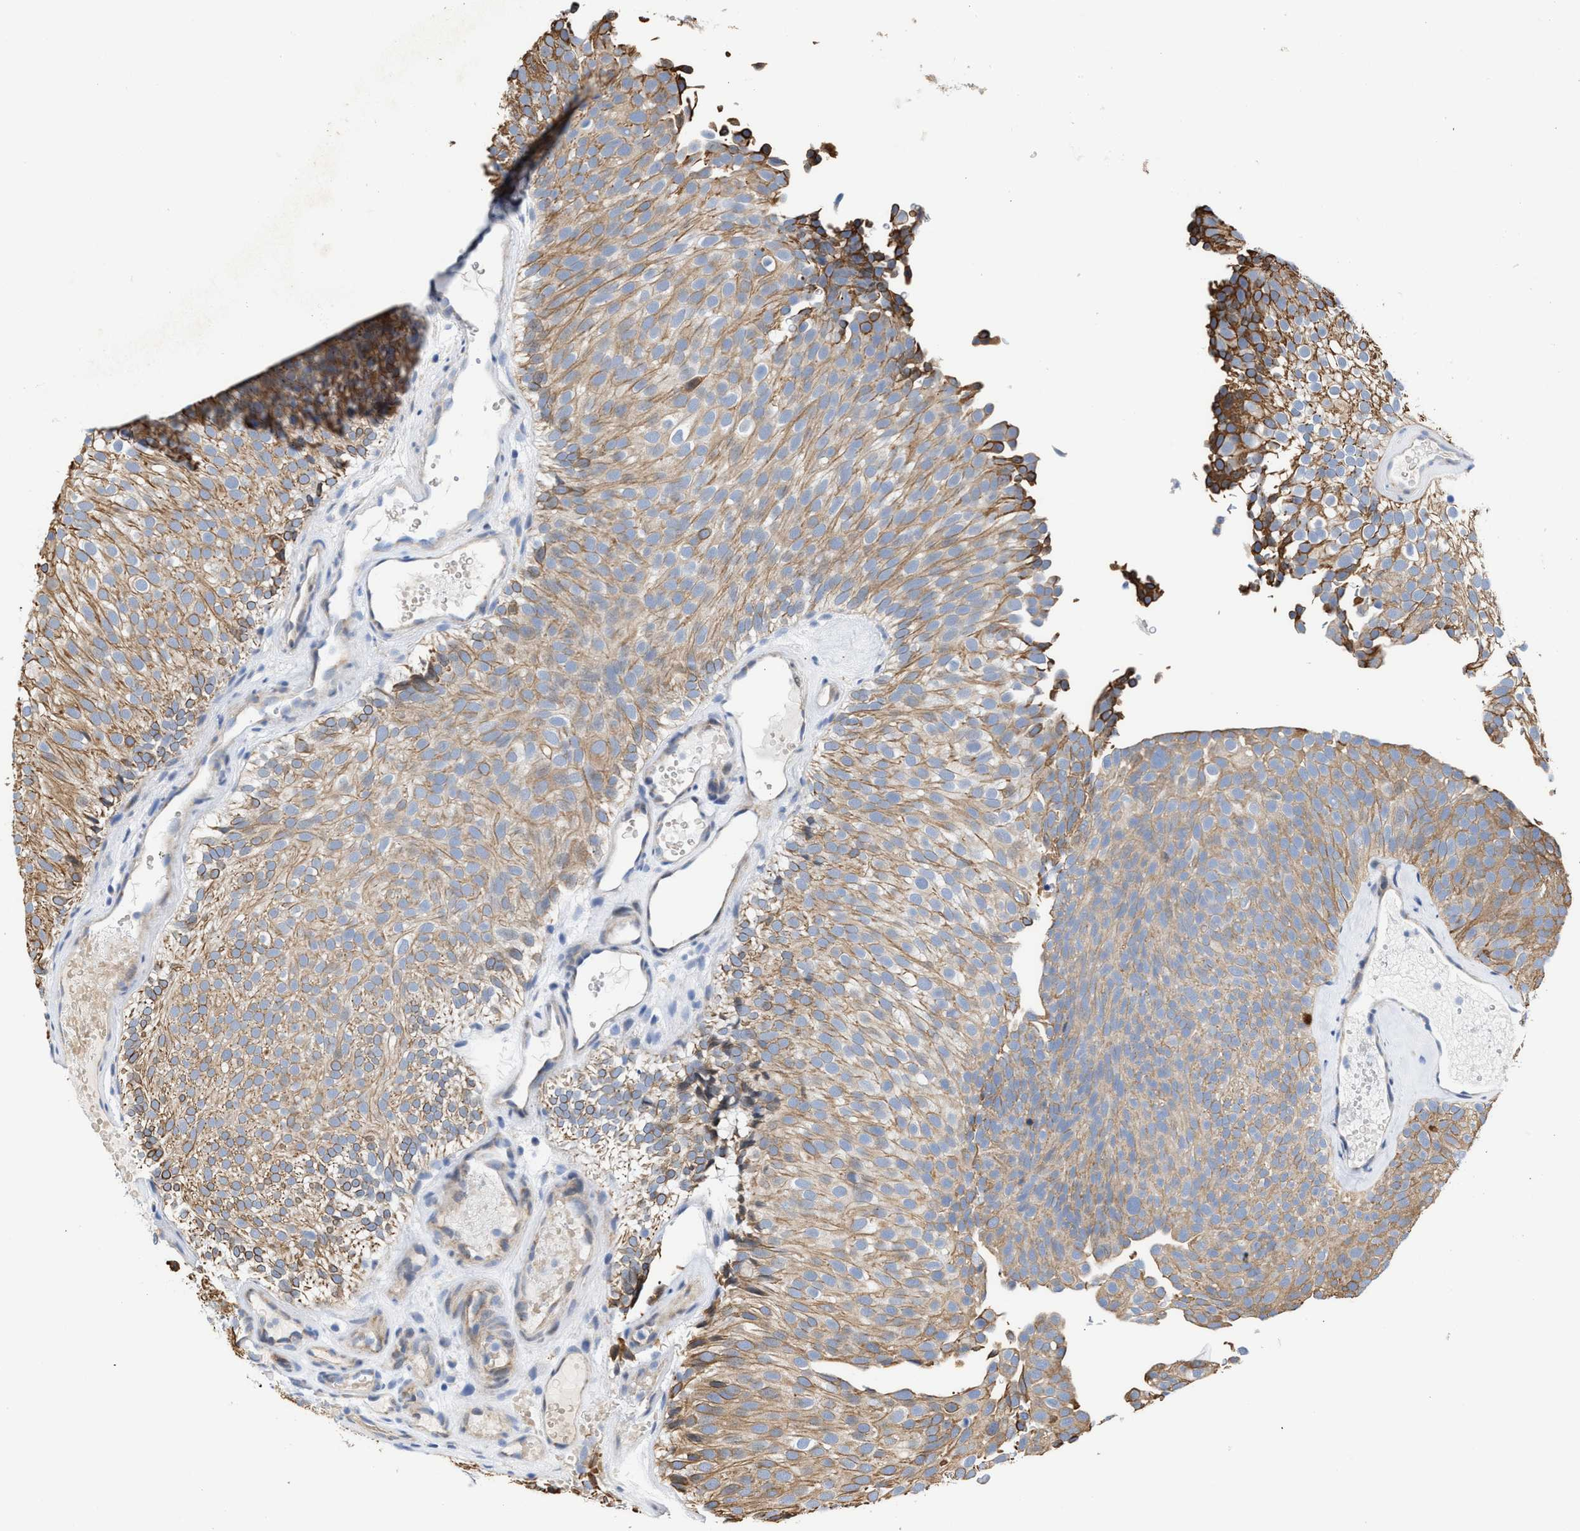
{"staining": {"intensity": "moderate", "quantity": ">75%", "location": "cytoplasmic/membranous"}, "tissue": "urothelial cancer", "cell_type": "Tumor cells", "image_type": "cancer", "snomed": [{"axis": "morphology", "description": "Urothelial carcinoma, Low grade"}, {"axis": "topography", "description": "Urinary bladder"}], "caption": "Protein expression analysis of urothelial cancer exhibits moderate cytoplasmic/membranous staining in approximately >75% of tumor cells. The staining was performed using DAB, with brown indicating positive protein expression. Nuclei are stained blue with hematoxylin.", "gene": "JAG1", "patient": {"sex": "male", "age": 78}}